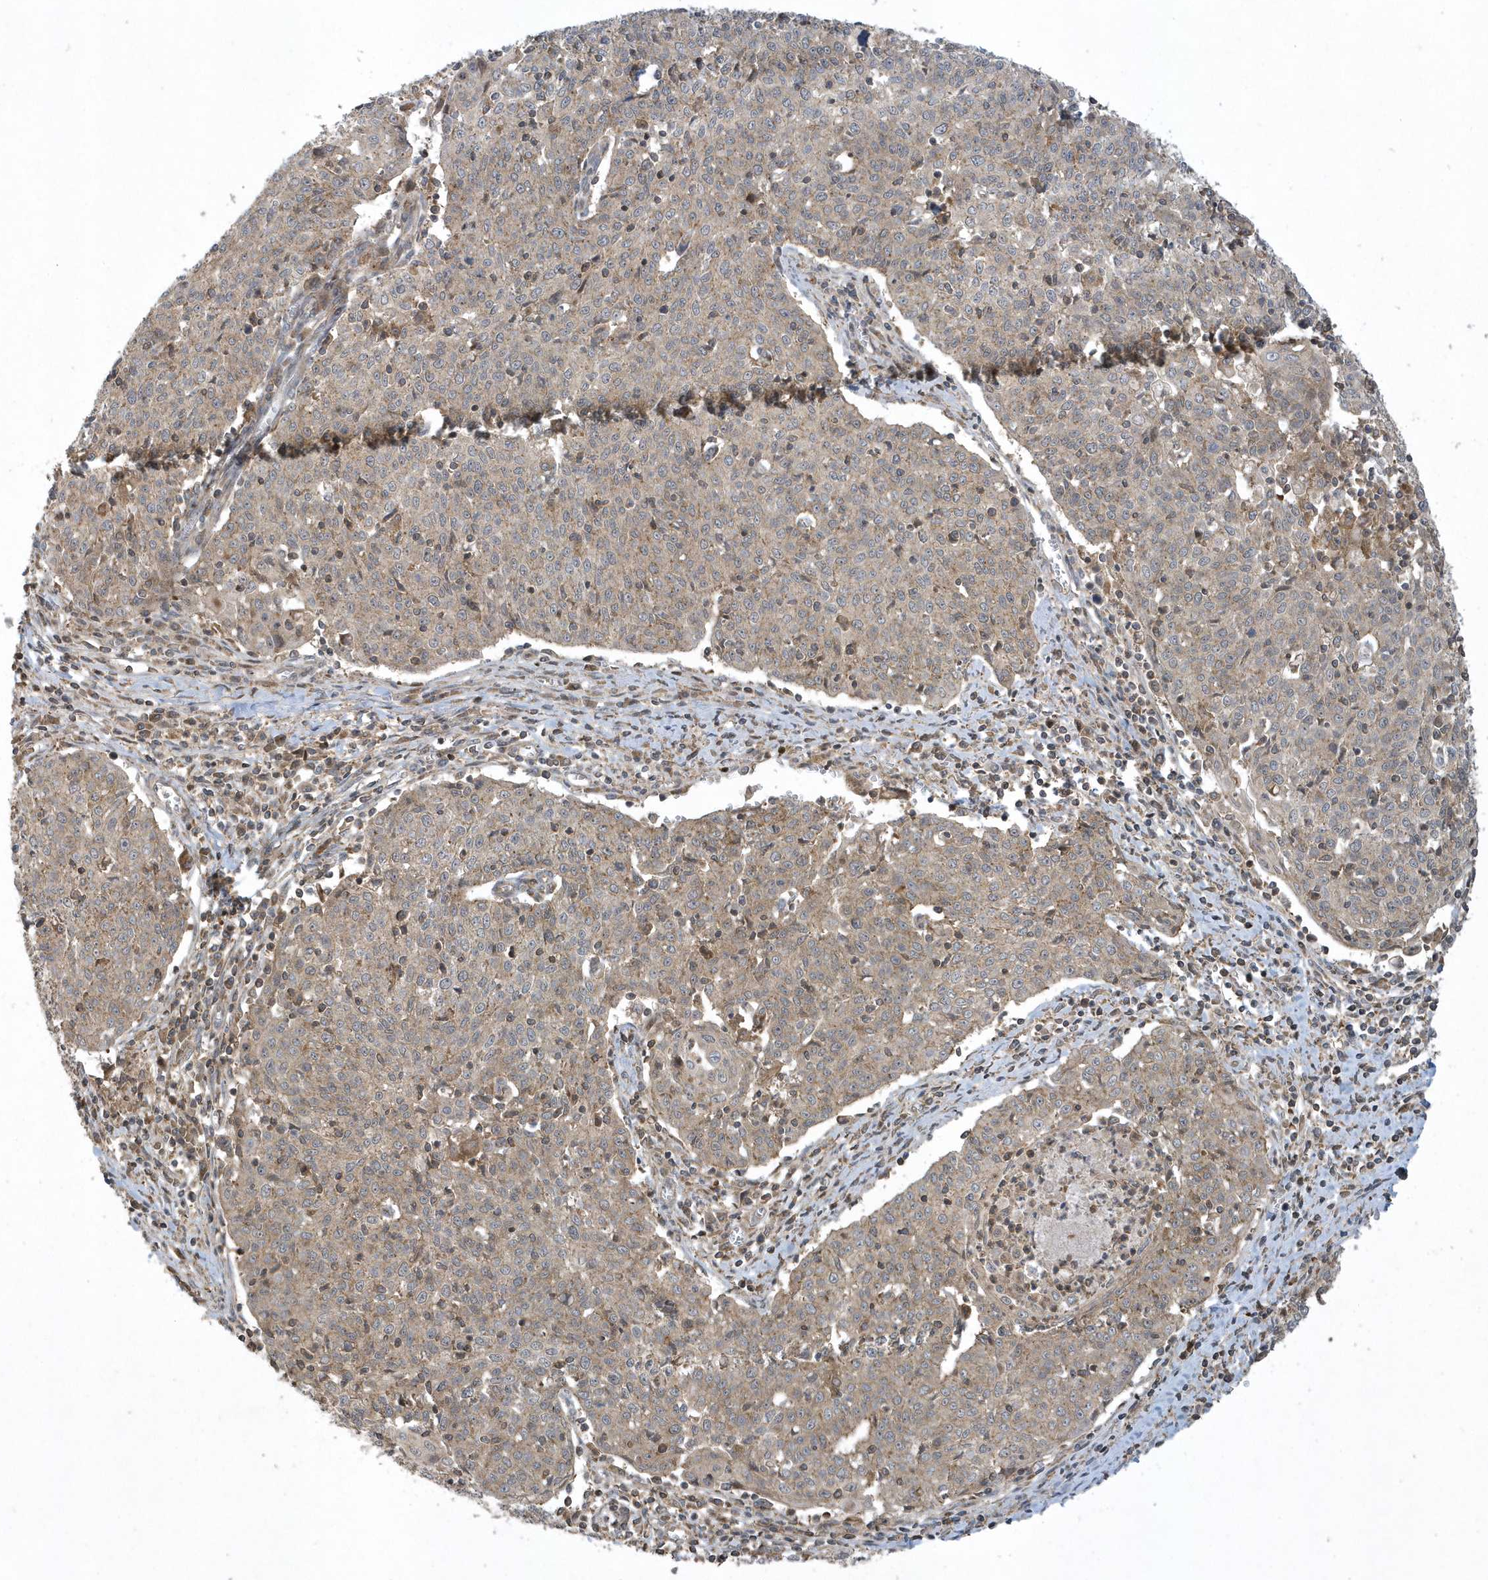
{"staining": {"intensity": "weak", "quantity": ">75%", "location": "cytoplasmic/membranous"}, "tissue": "cervical cancer", "cell_type": "Tumor cells", "image_type": "cancer", "snomed": [{"axis": "morphology", "description": "Squamous cell carcinoma, NOS"}, {"axis": "topography", "description": "Cervix"}], "caption": "High-power microscopy captured an immunohistochemistry (IHC) photomicrograph of cervical cancer (squamous cell carcinoma), revealing weak cytoplasmic/membranous expression in approximately >75% of tumor cells.", "gene": "STAMBP", "patient": {"sex": "female", "age": 48}}